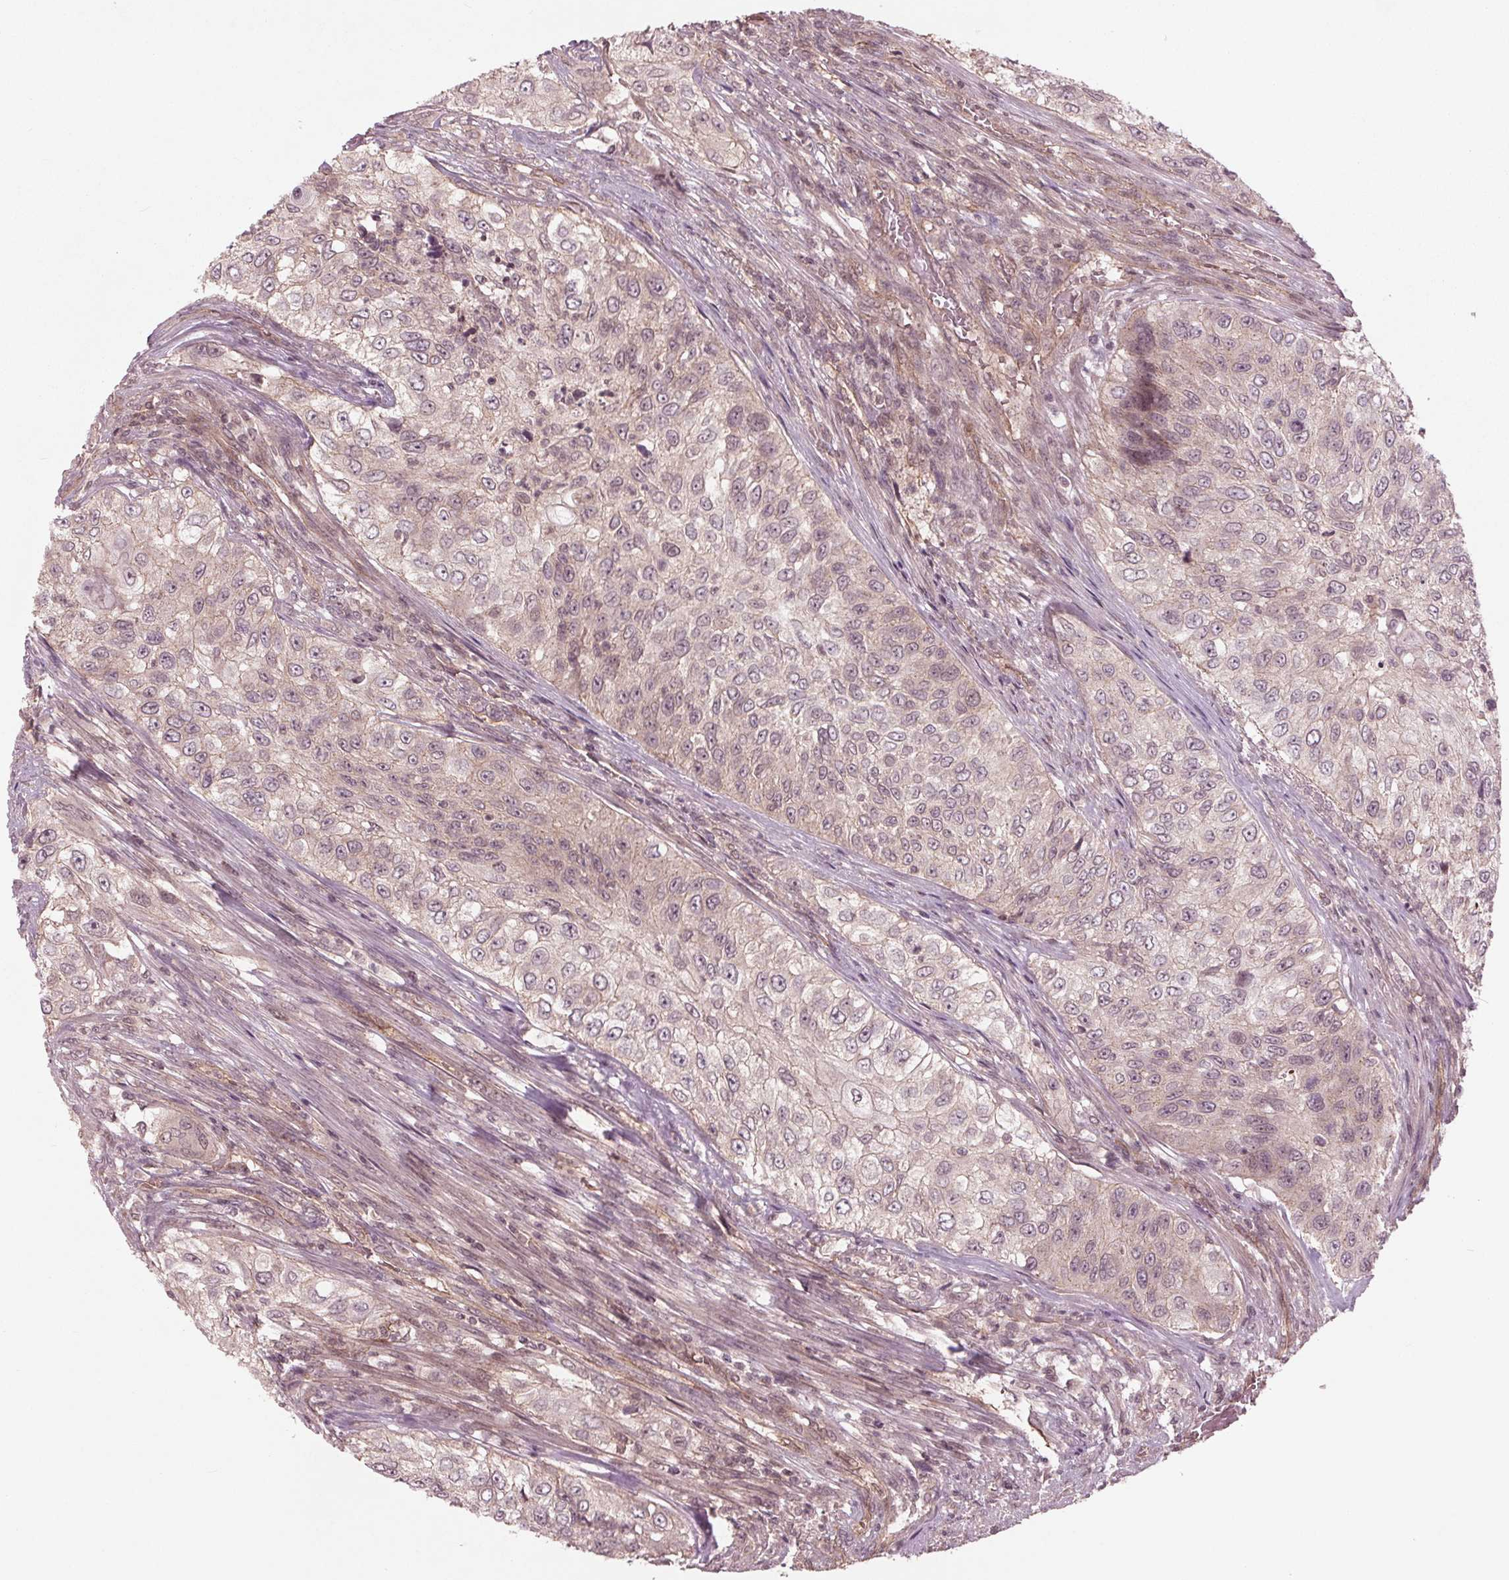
{"staining": {"intensity": "weak", "quantity": "<25%", "location": "cytoplasmic/membranous"}, "tissue": "urothelial cancer", "cell_type": "Tumor cells", "image_type": "cancer", "snomed": [{"axis": "morphology", "description": "Urothelial carcinoma, High grade"}, {"axis": "topography", "description": "Urinary bladder"}], "caption": "This is an immunohistochemistry (IHC) photomicrograph of human high-grade urothelial carcinoma. There is no expression in tumor cells.", "gene": "BTBD1", "patient": {"sex": "female", "age": 60}}